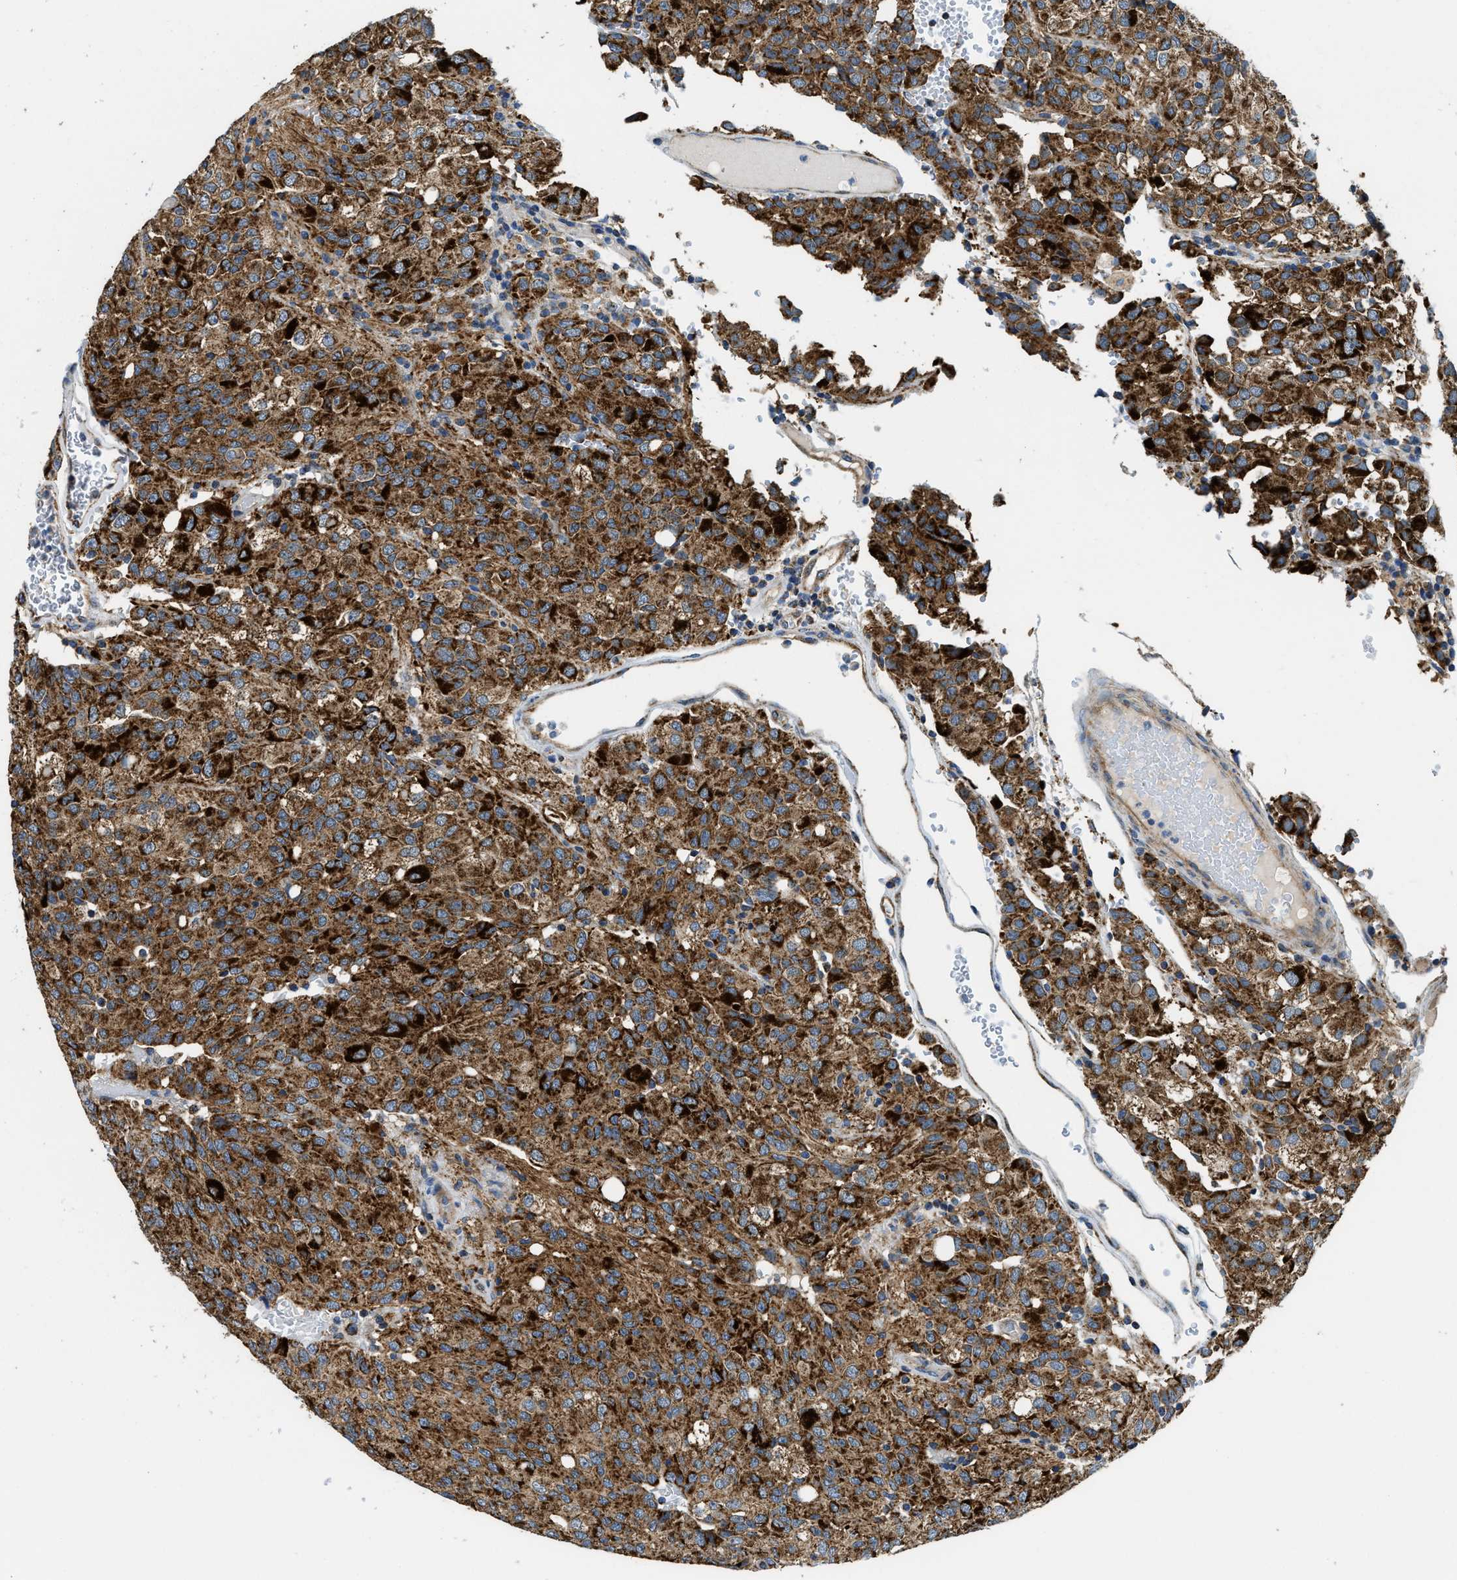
{"staining": {"intensity": "strong", "quantity": ">75%", "location": "cytoplasmic/membranous"}, "tissue": "glioma", "cell_type": "Tumor cells", "image_type": "cancer", "snomed": [{"axis": "morphology", "description": "Glioma, malignant, High grade"}, {"axis": "topography", "description": "Brain"}], "caption": "Protein staining by immunohistochemistry shows strong cytoplasmic/membranous staining in about >75% of tumor cells in glioma. Immunohistochemistry (ihc) stains the protein in brown and the nuclei are stained blue.", "gene": "STK33", "patient": {"sex": "male", "age": 32}}